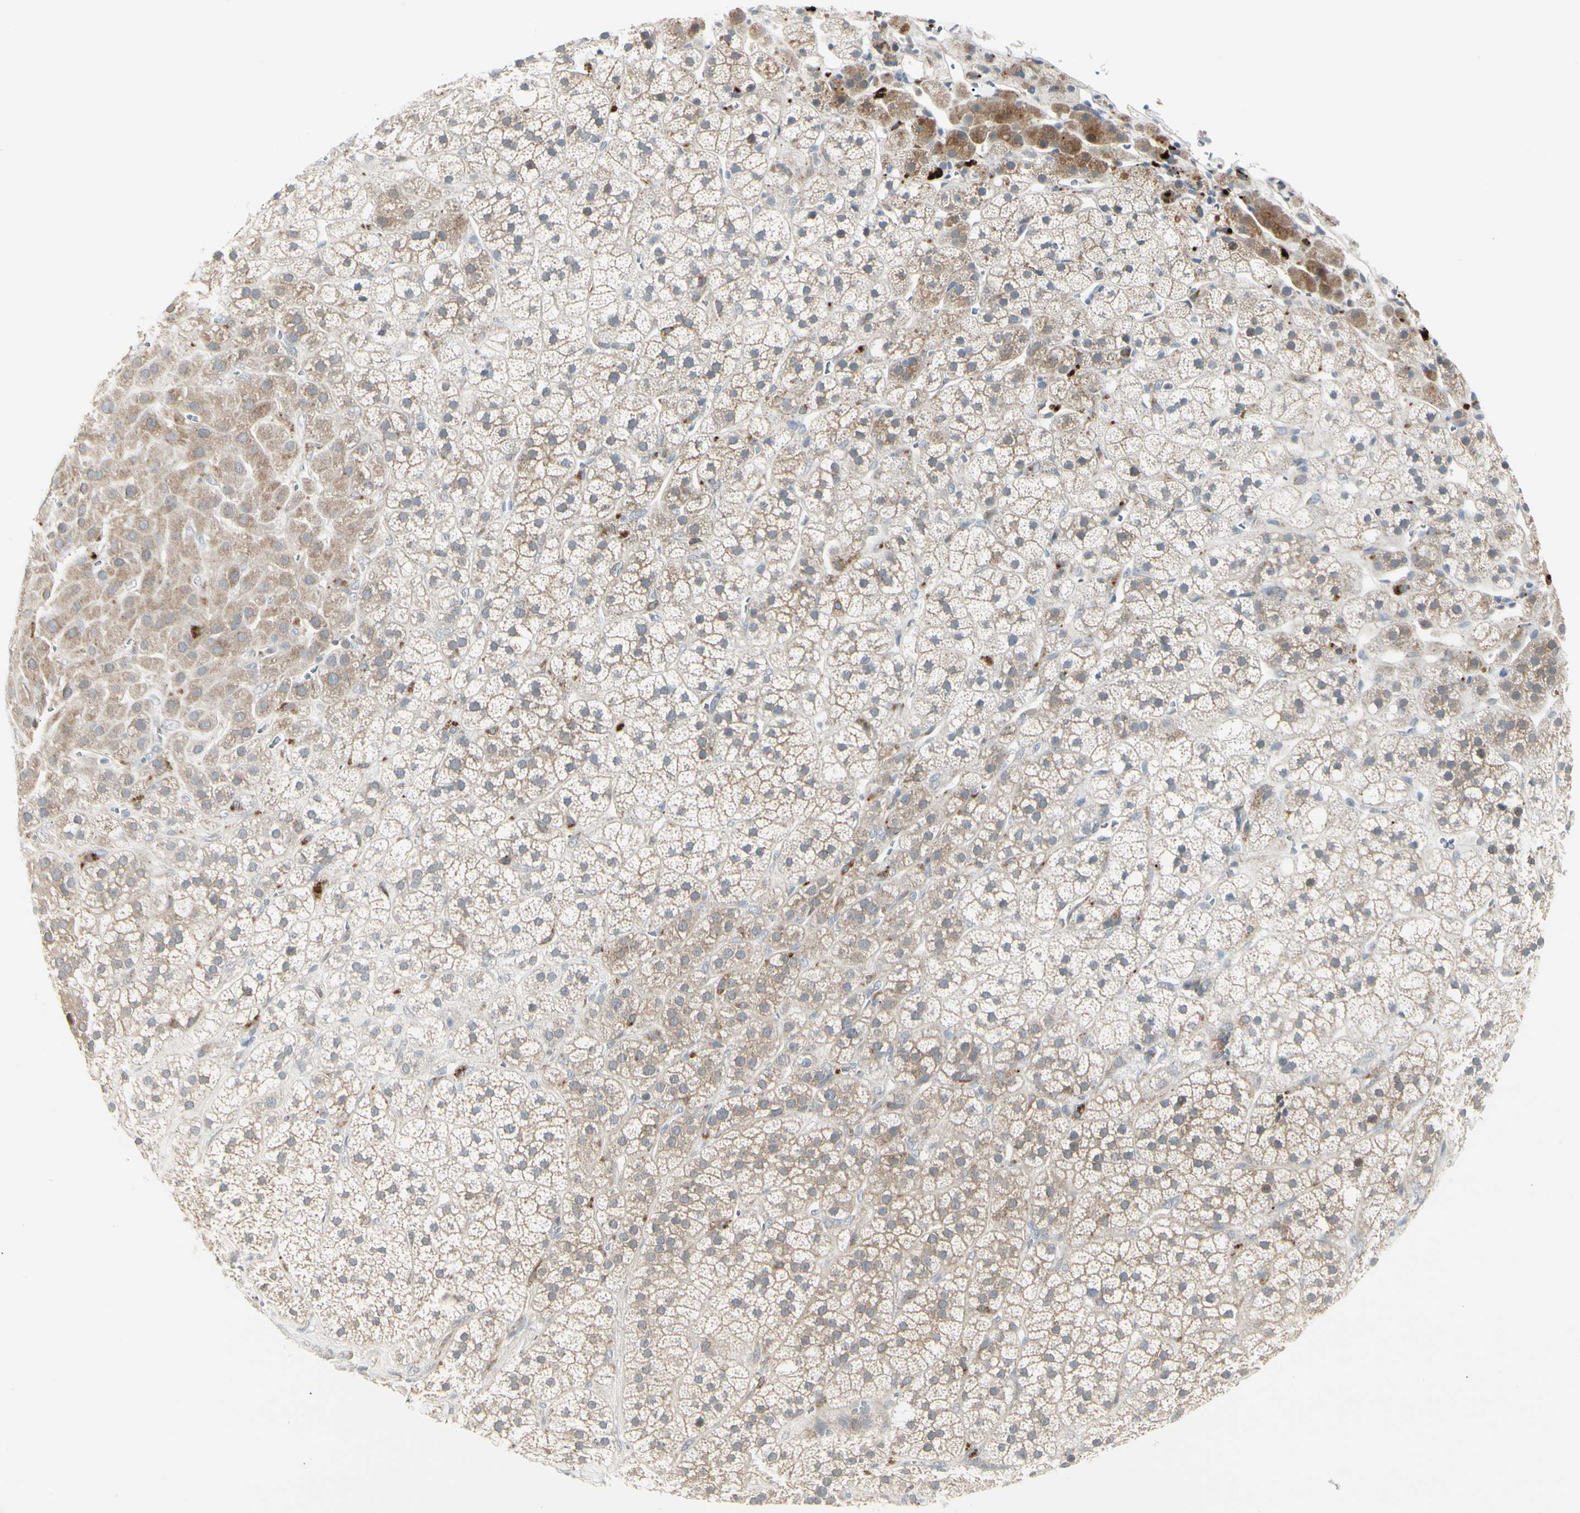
{"staining": {"intensity": "moderate", "quantity": ">75%", "location": "cytoplasmic/membranous"}, "tissue": "adrenal gland", "cell_type": "Glandular cells", "image_type": "normal", "snomed": [{"axis": "morphology", "description": "Normal tissue, NOS"}, {"axis": "topography", "description": "Adrenal gland"}], "caption": "DAB immunohistochemical staining of benign human adrenal gland shows moderate cytoplasmic/membranous protein expression in approximately >75% of glandular cells. The protein of interest is stained brown, and the nuclei are stained in blue (DAB IHC with brightfield microscopy, high magnification).", "gene": "GRN", "patient": {"sex": "male", "age": 56}}